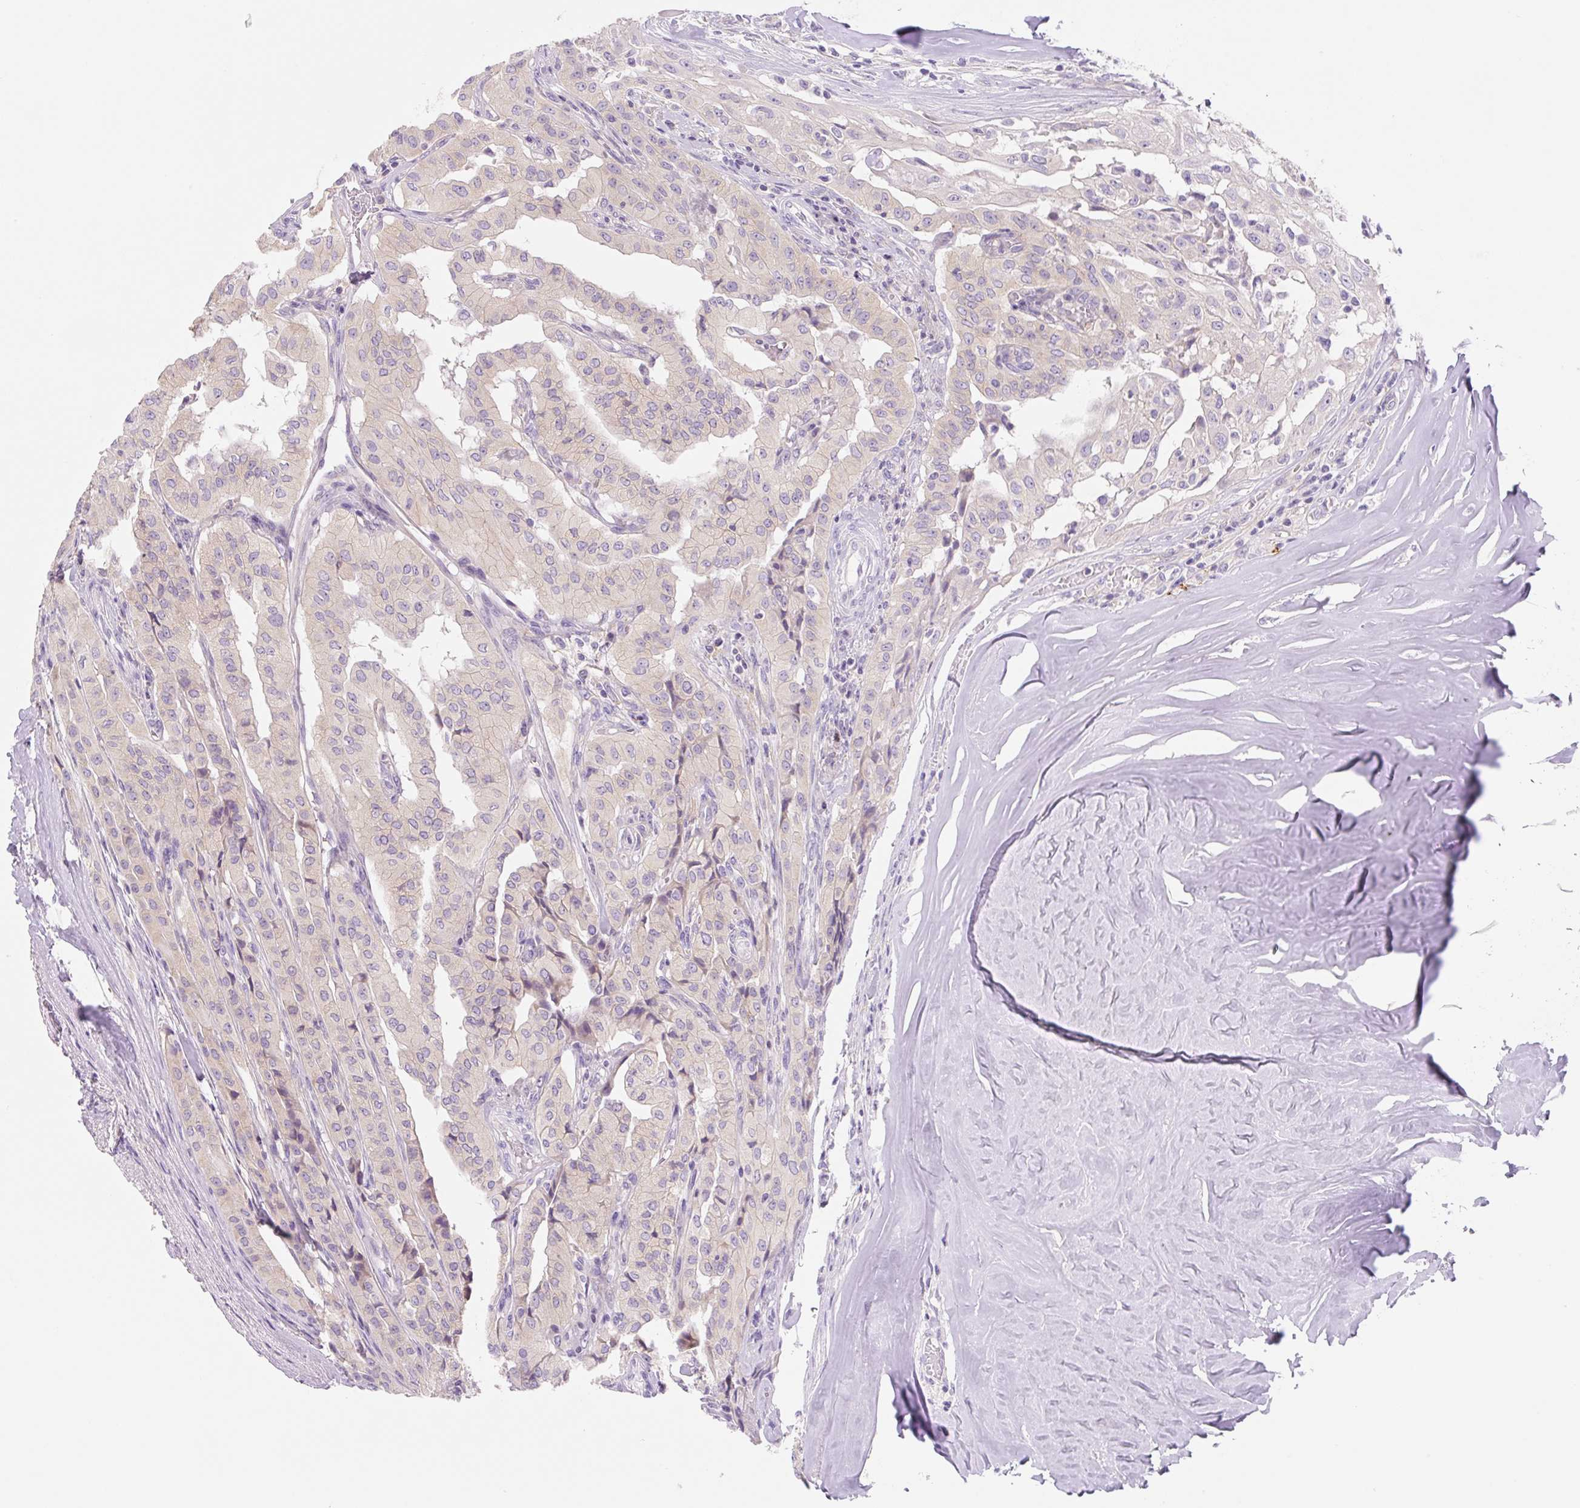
{"staining": {"intensity": "weak", "quantity": "25%-75%", "location": "cytoplasmic/membranous"}, "tissue": "thyroid cancer", "cell_type": "Tumor cells", "image_type": "cancer", "snomed": [{"axis": "morphology", "description": "Papillary adenocarcinoma, NOS"}, {"axis": "topography", "description": "Thyroid gland"}], "caption": "An image showing weak cytoplasmic/membranous expression in approximately 25%-75% of tumor cells in thyroid cancer, as visualized by brown immunohistochemical staining.", "gene": "LYVE1", "patient": {"sex": "female", "age": 59}}